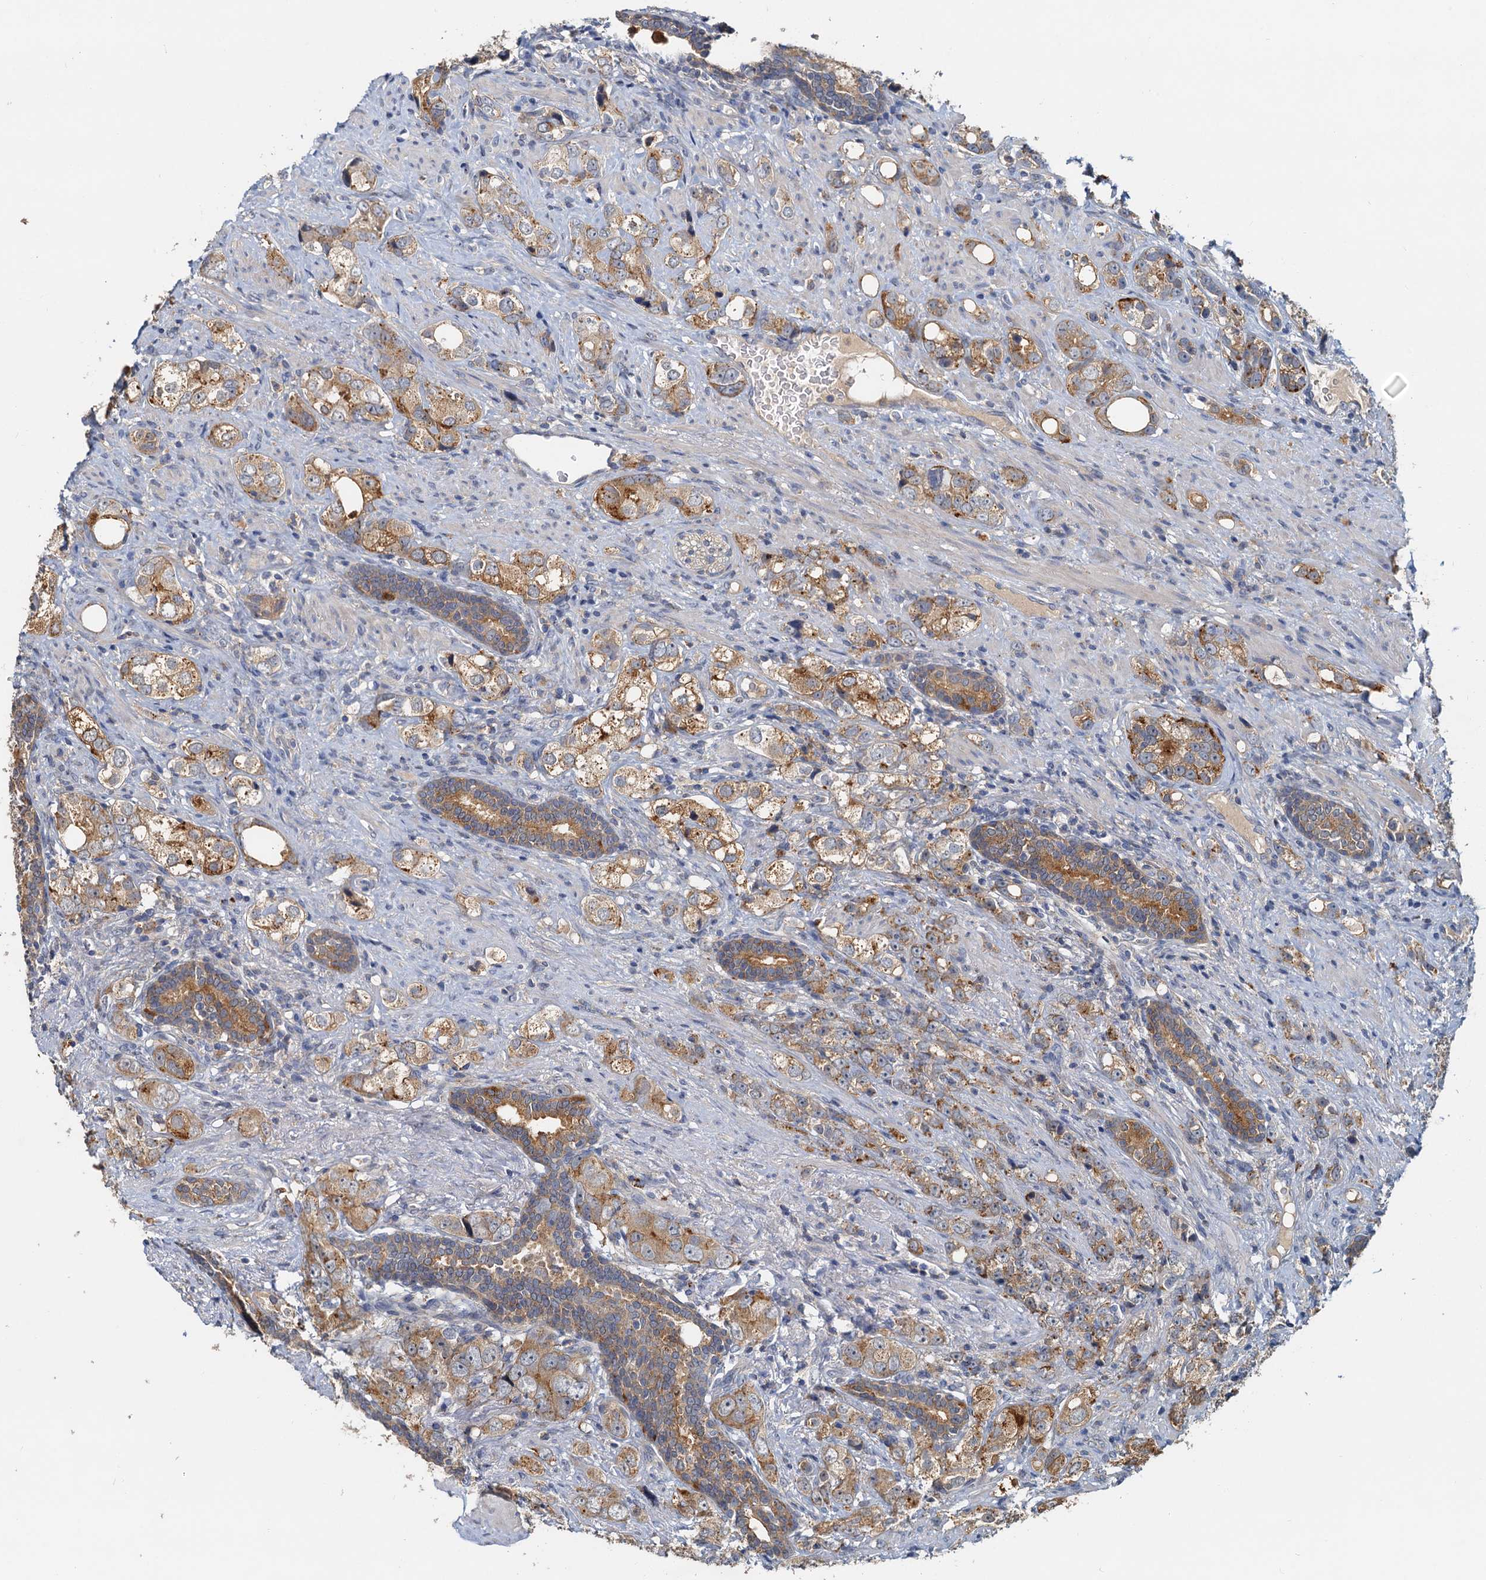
{"staining": {"intensity": "moderate", "quantity": ">75%", "location": "cytoplasmic/membranous"}, "tissue": "prostate cancer", "cell_type": "Tumor cells", "image_type": "cancer", "snomed": [{"axis": "morphology", "description": "Adenocarcinoma, High grade"}, {"axis": "topography", "description": "Prostate"}], "caption": "IHC (DAB (3,3'-diaminobenzidine)) staining of prostate cancer (adenocarcinoma (high-grade)) displays moderate cytoplasmic/membranous protein positivity in about >75% of tumor cells. Using DAB (3,3'-diaminobenzidine) (brown) and hematoxylin (blue) stains, captured at high magnification using brightfield microscopy.", "gene": "TOLLIP", "patient": {"sex": "male", "age": 63}}